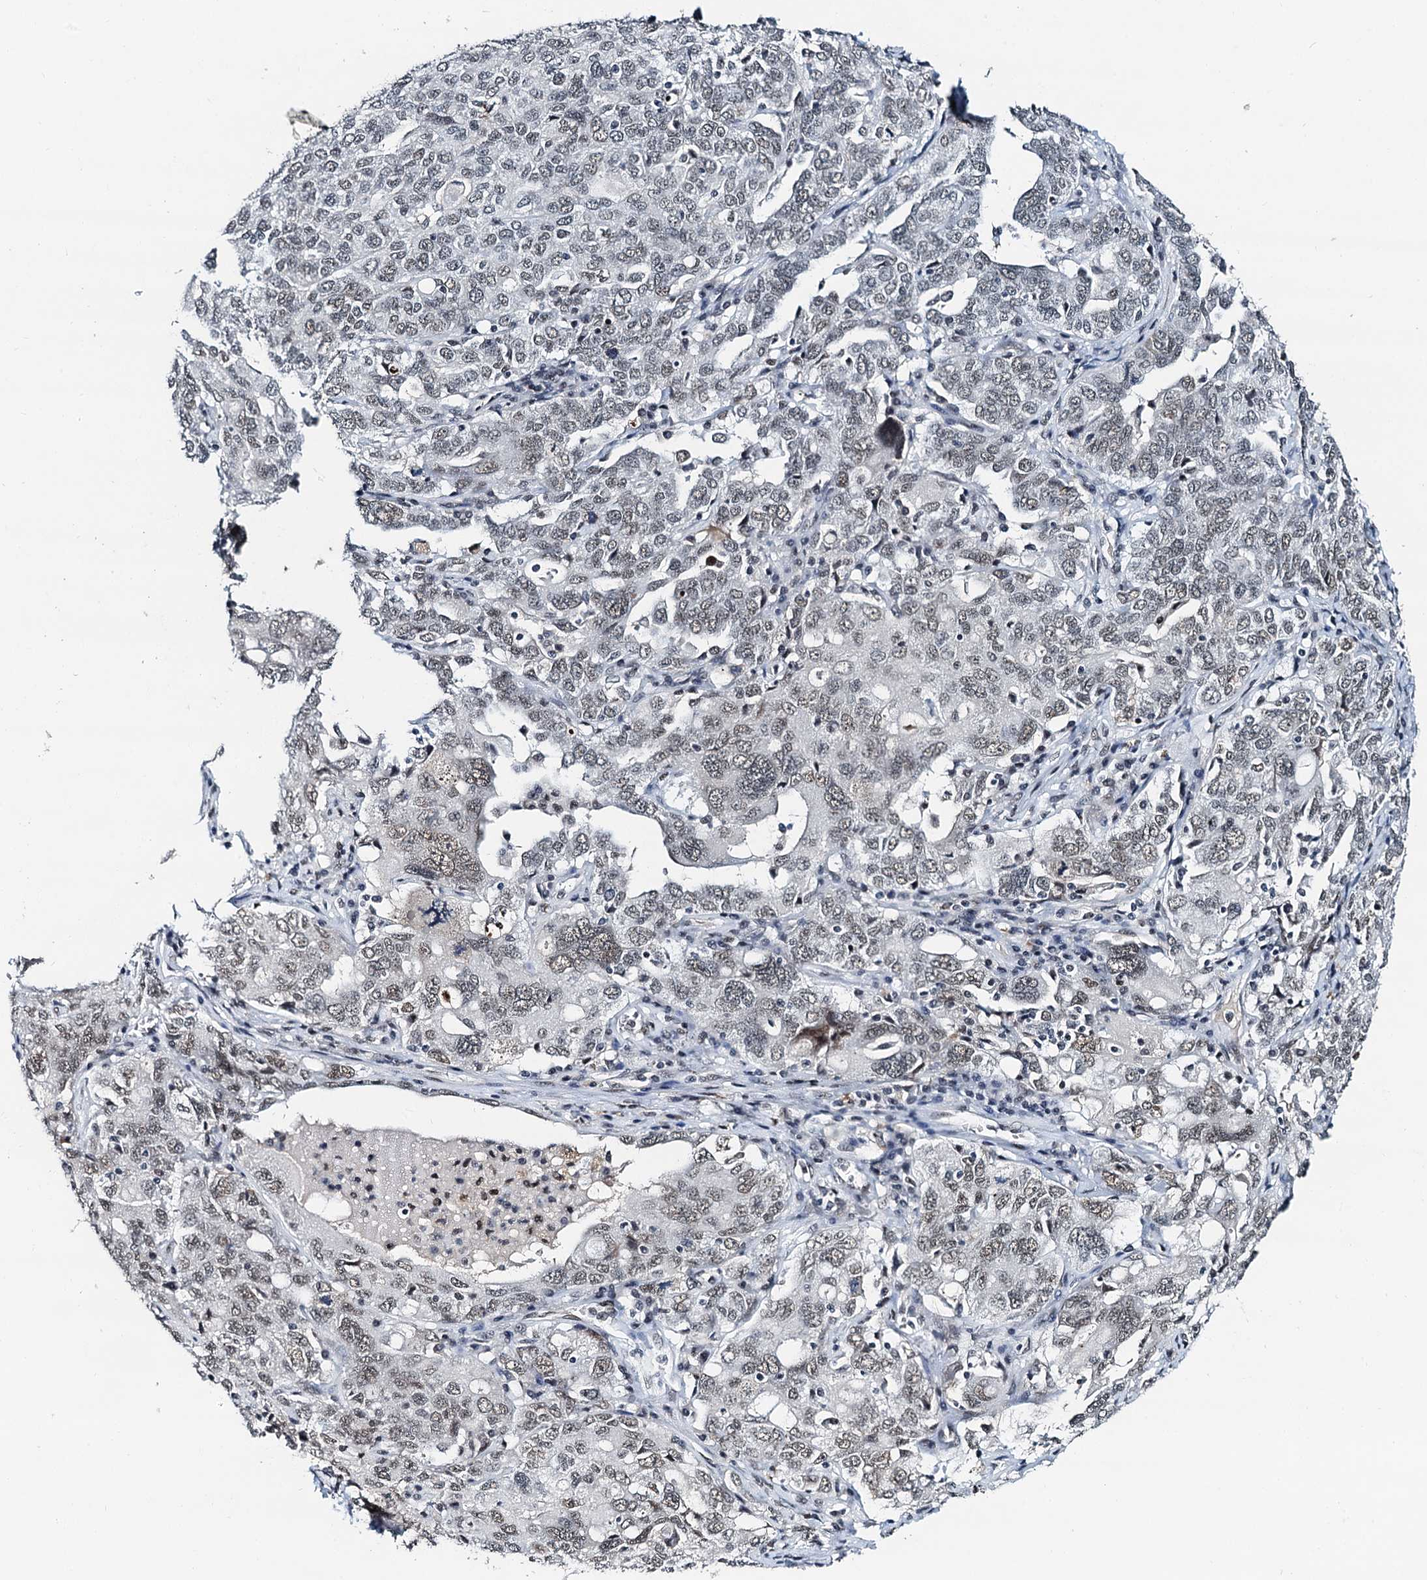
{"staining": {"intensity": "weak", "quantity": ">75%", "location": "nuclear"}, "tissue": "ovarian cancer", "cell_type": "Tumor cells", "image_type": "cancer", "snomed": [{"axis": "morphology", "description": "Carcinoma, endometroid"}, {"axis": "topography", "description": "Ovary"}], "caption": "There is low levels of weak nuclear staining in tumor cells of ovarian endometroid carcinoma, as demonstrated by immunohistochemical staining (brown color).", "gene": "SNRPD1", "patient": {"sex": "female", "age": 62}}